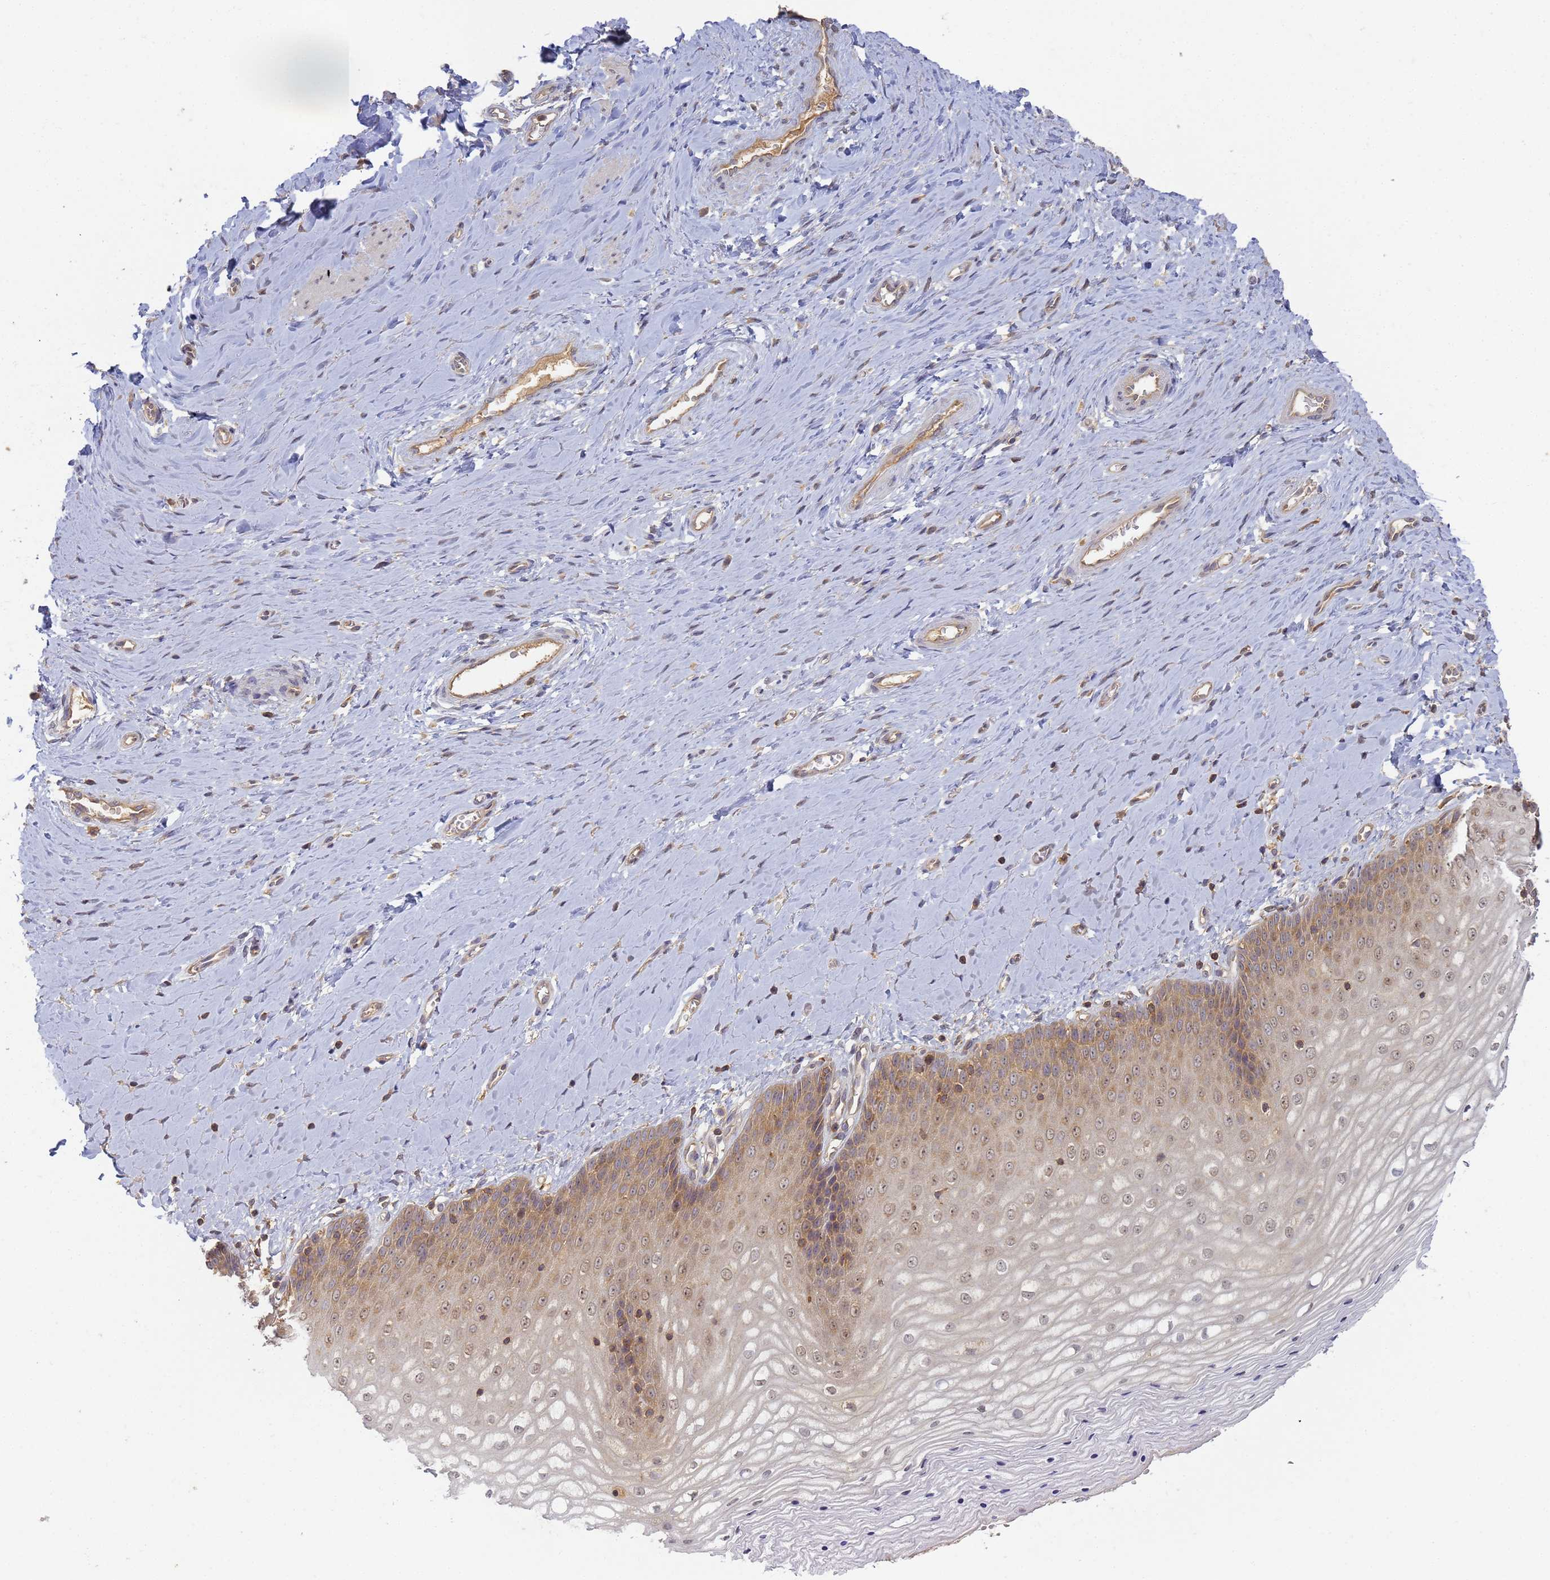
{"staining": {"intensity": "moderate", "quantity": "25%-75%", "location": "cytoplasmic/membranous,nuclear"}, "tissue": "vagina", "cell_type": "Squamous epithelial cells", "image_type": "normal", "snomed": [{"axis": "morphology", "description": "Normal tissue, NOS"}, {"axis": "topography", "description": "Vagina"}], "caption": "A micrograph of vagina stained for a protein exhibits moderate cytoplasmic/membranous,nuclear brown staining in squamous epithelial cells.", "gene": "SHARPIN", "patient": {"sex": "female", "age": 65}}